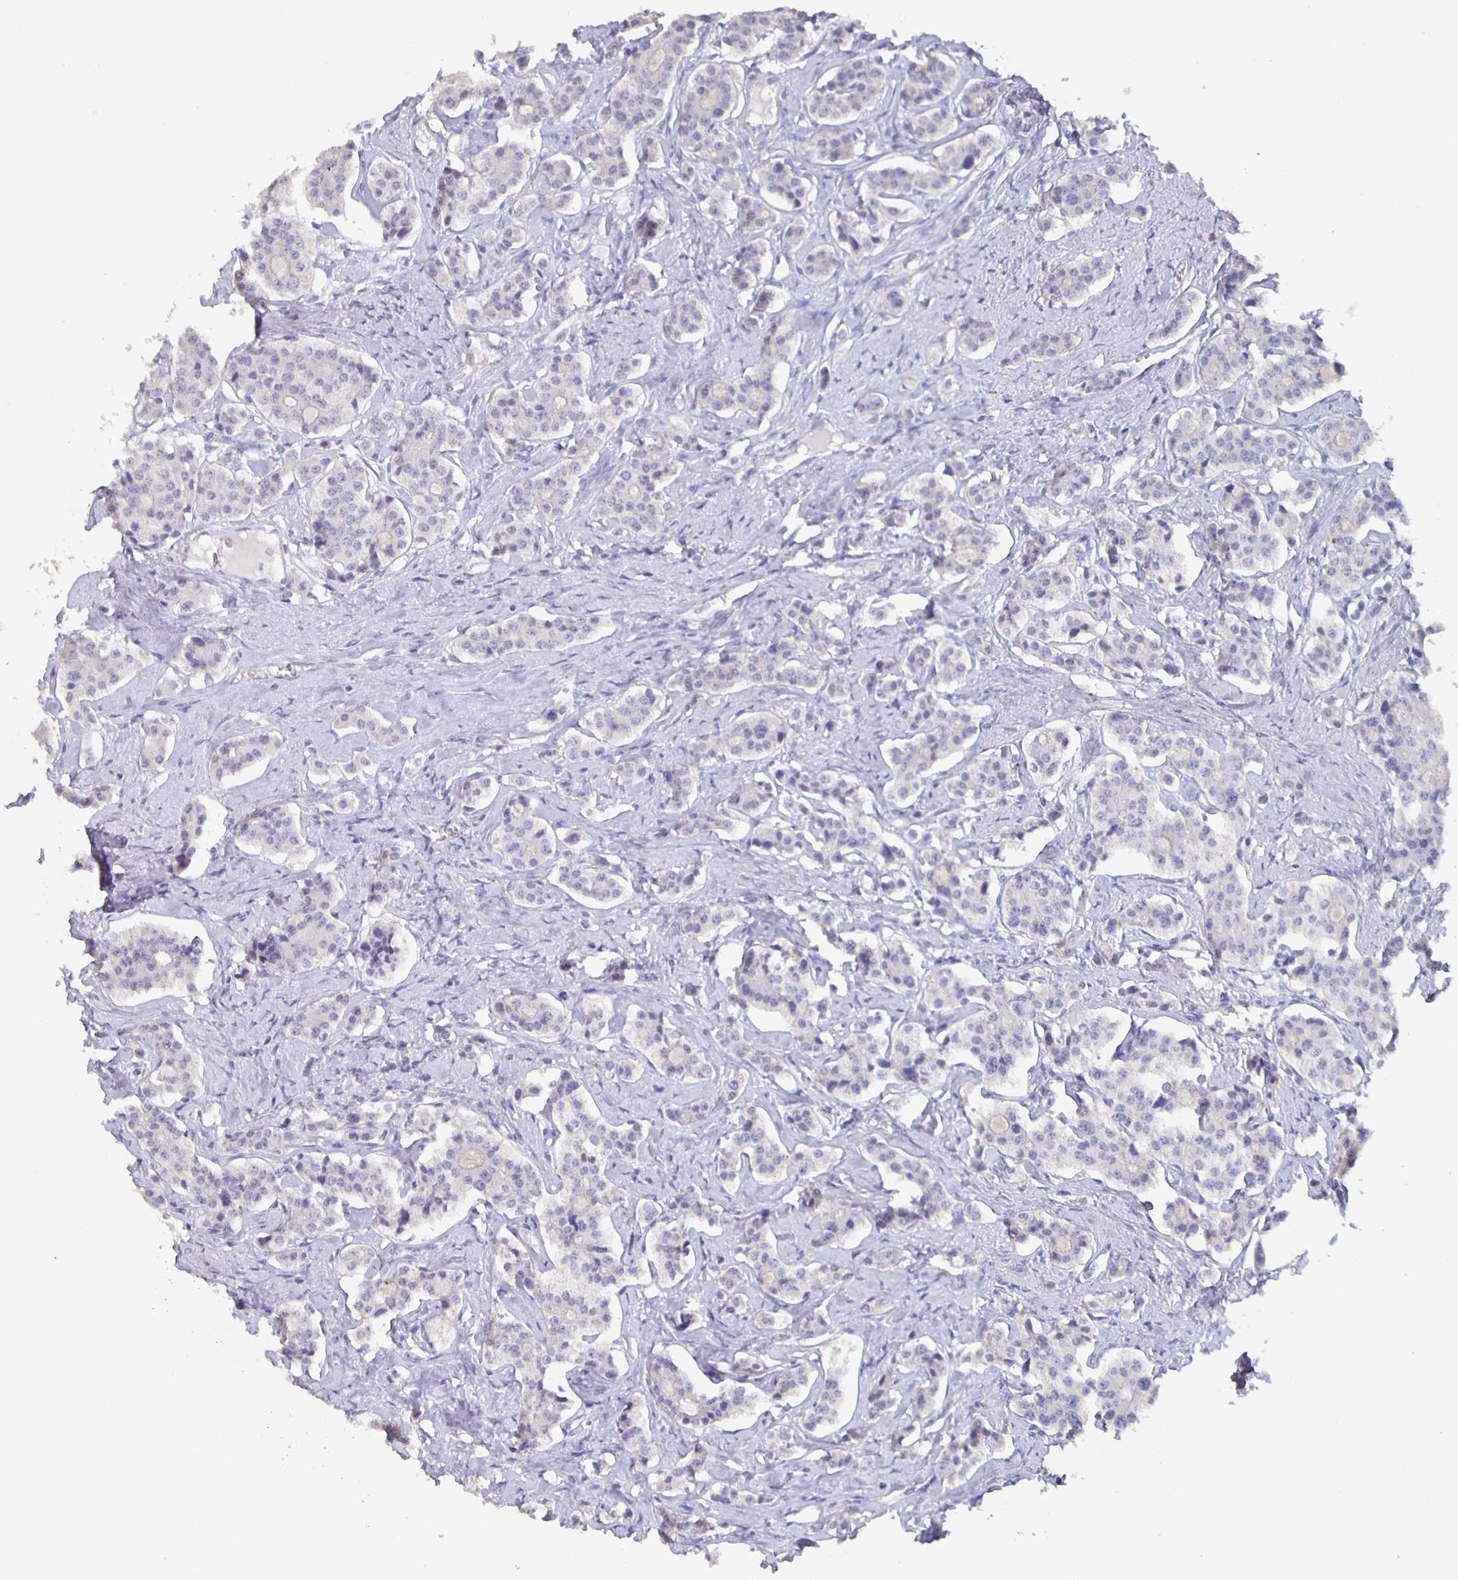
{"staining": {"intensity": "negative", "quantity": "none", "location": "none"}, "tissue": "carcinoid", "cell_type": "Tumor cells", "image_type": "cancer", "snomed": [{"axis": "morphology", "description": "Carcinoid, malignant, NOS"}, {"axis": "topography", "description": "Small intestine"}], "caption": "A high-resolution histopathology image shows immunohistochemistry (IHC) staining of carcinoid, which reveals no significant expression in tumor cells.", "gene": "CACNA2D2", "patient": {"sex": "male", "age": 63}}